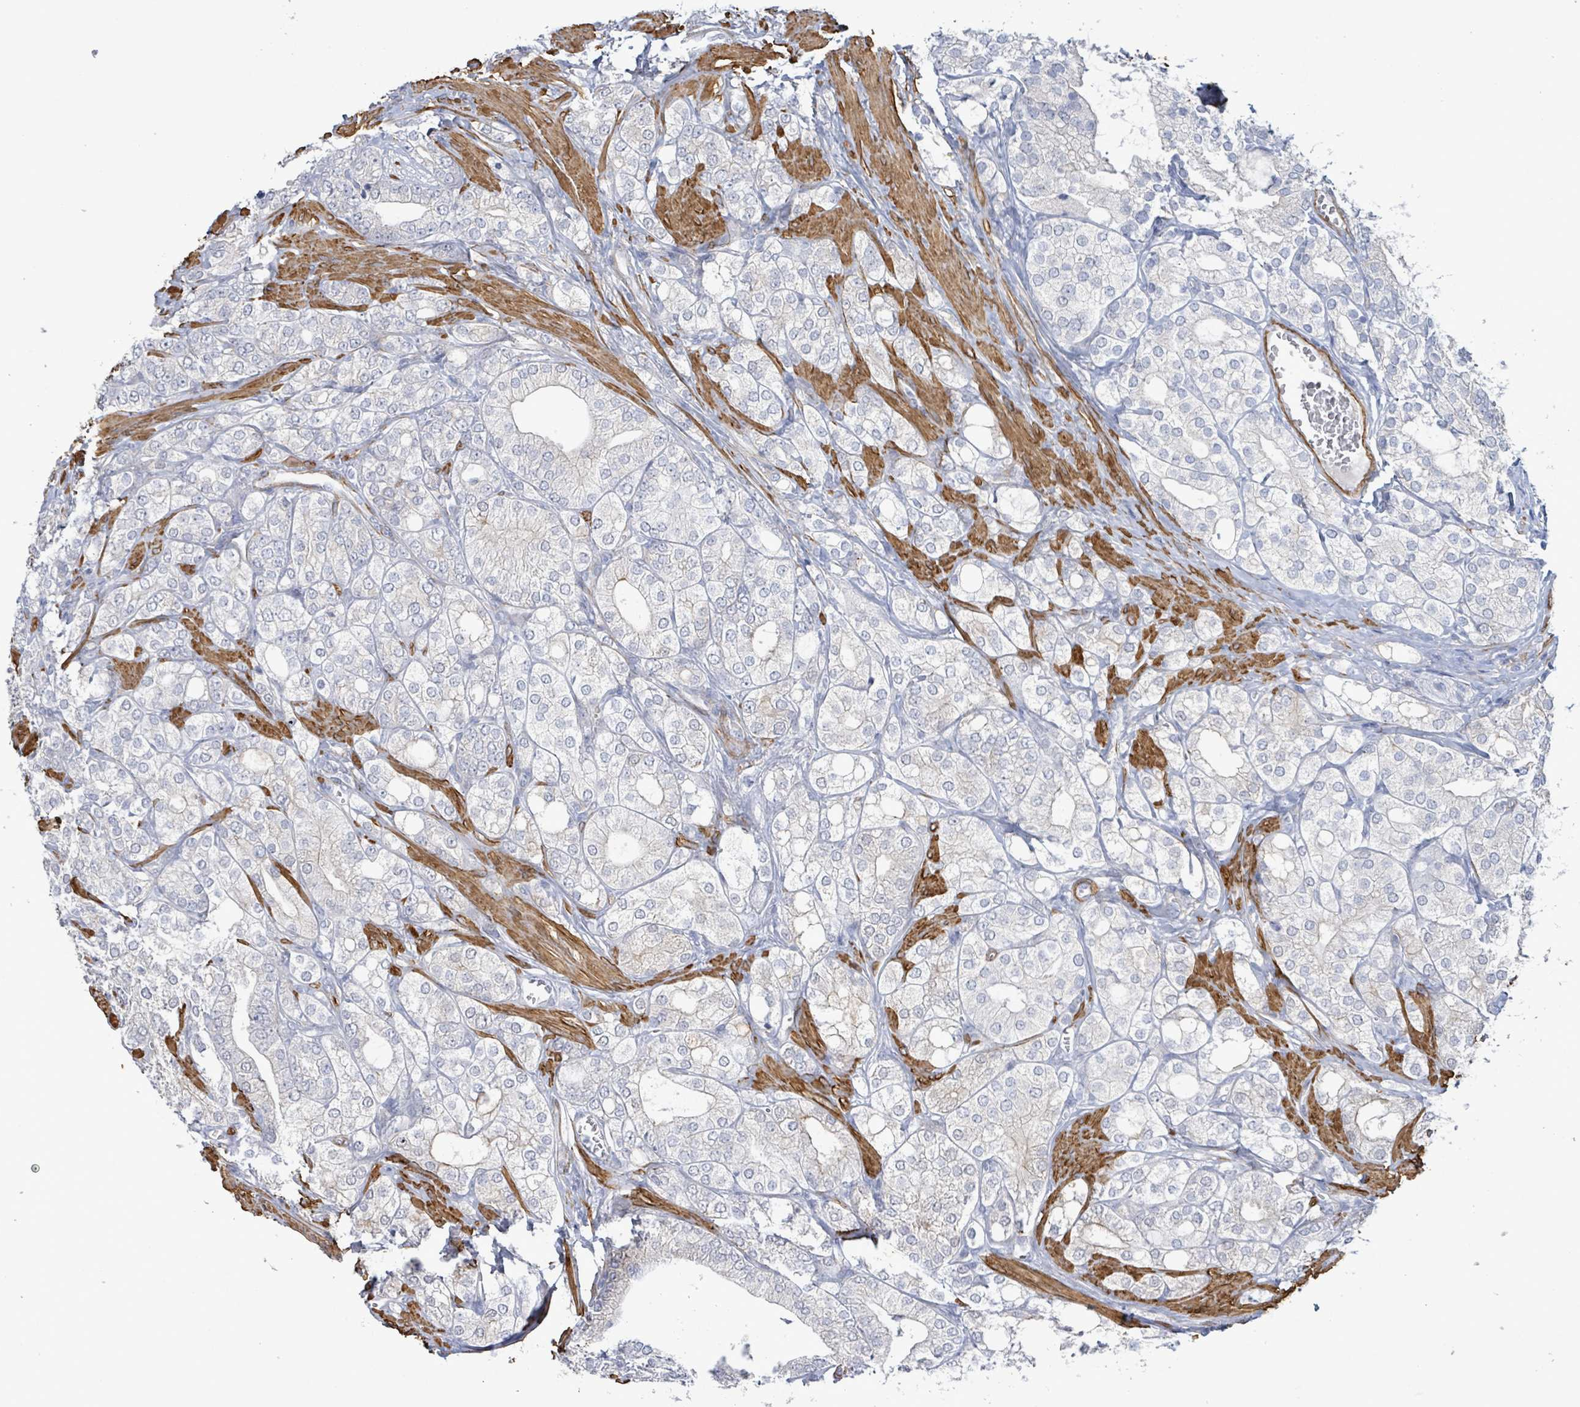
{"staining": {"intensity": "negative", "quantity": "none", "location": "none"}, "tissue": "prostate cancer", "cell_type": "Tumor cells", "image_type": "cancer", "snomed": [{"axis": "morphology", "description": "Adenocarcinoma, High grade"}, {"axis": "topography", "description": "Prostate"}], "caption": "Immunohistochemistry image of human adenocarcinoma (high-grade) (prostate) stained for a protein (brown), which reveals no positivity in tumor cells.", "gene": "DMRTC1B", "patient": {"sex": "male", "age": 50}}